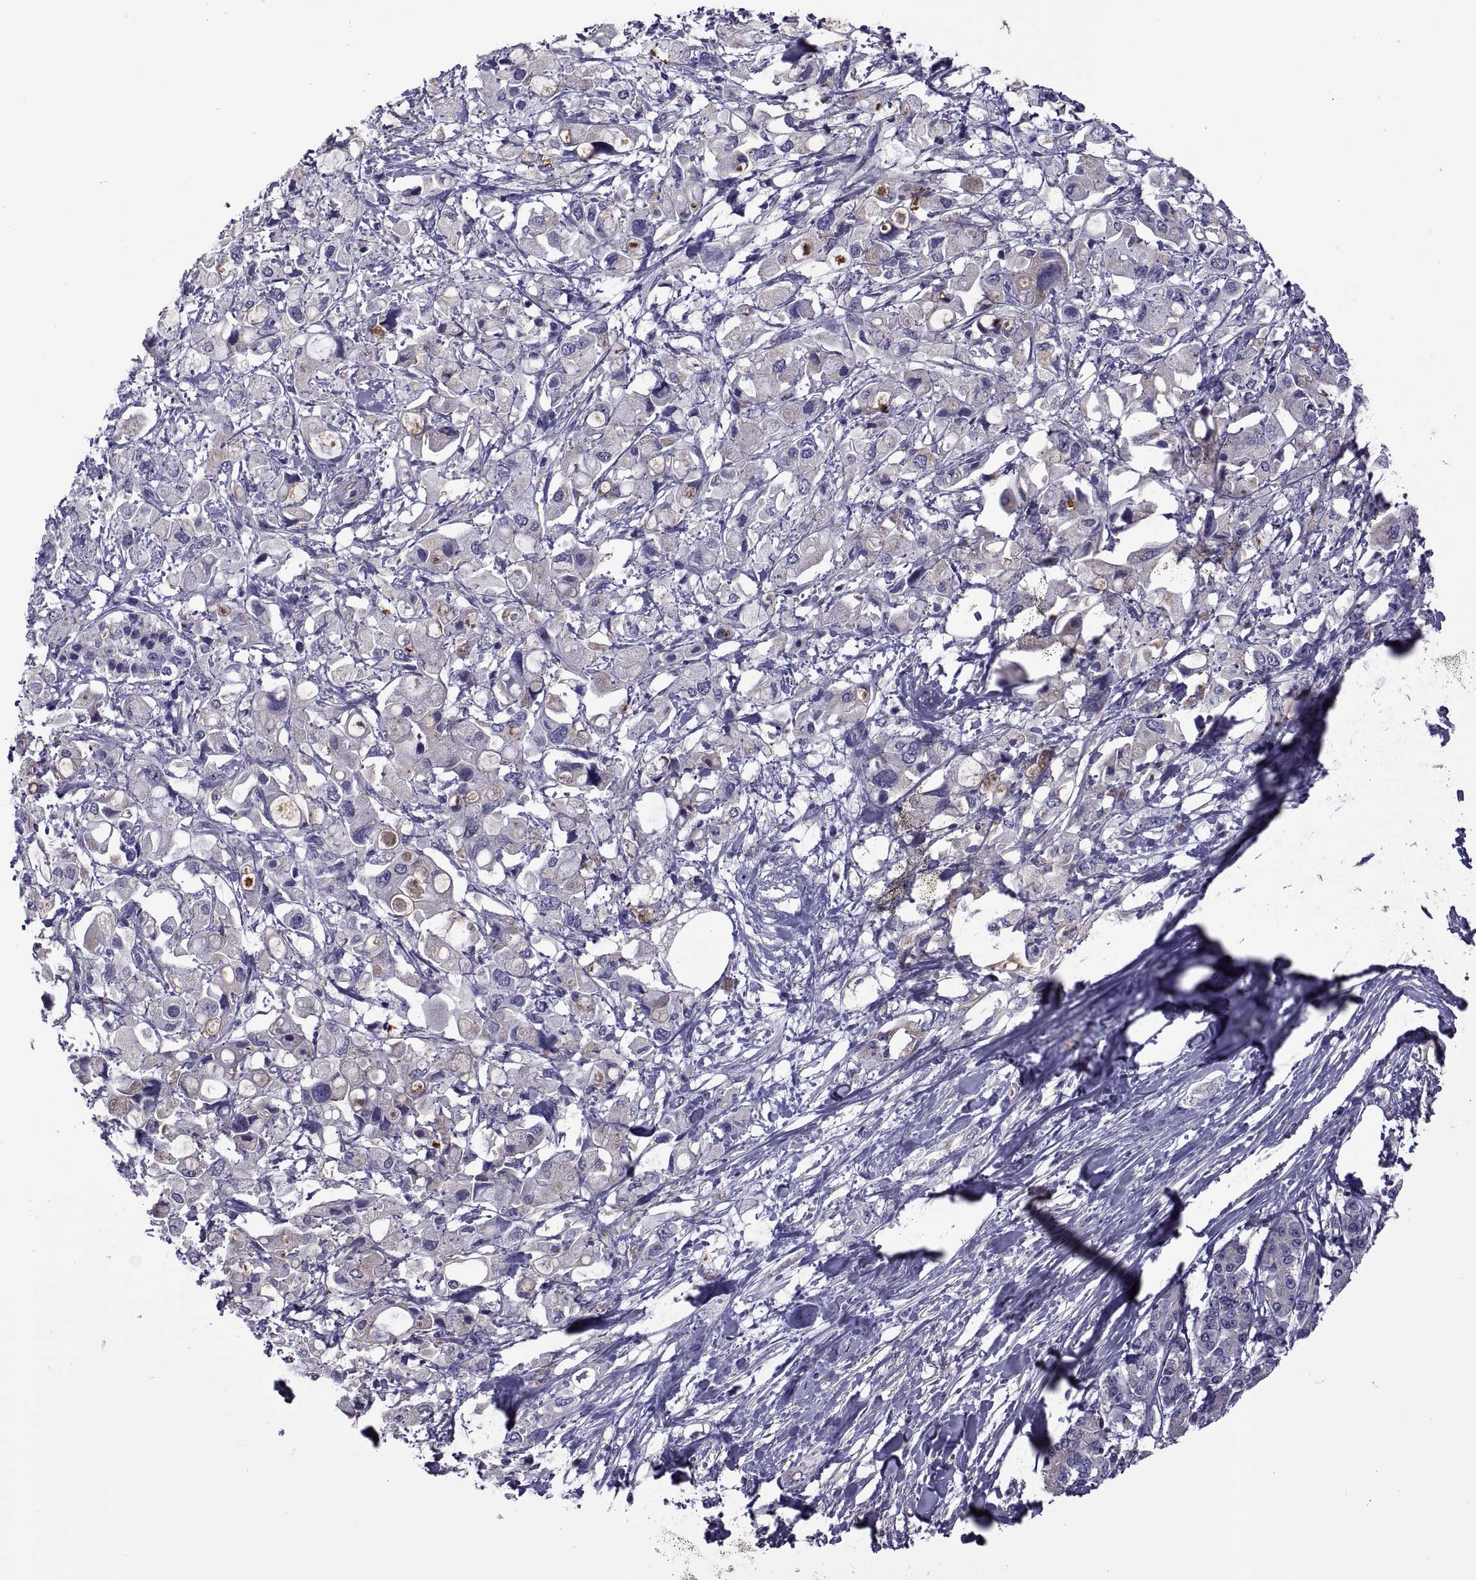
{"staining": {"intensity": "weak", "quantity": "<25%", "location": "cytoplasmic/membranous"}, "tissue": "pancreatic cancer", "cell_type": "Tumor cells", "image_type": "cancer", "snomed": [{"axis": "morphology", "description": "Adenocarcinoma, NOS"}, {"axis": "topography", "description": "Pancreas"}], "caption": "A micrograph of human pancreatic adenocarcinoma is negative for staining in tumor cells.", "gene": "TMC3", "patient": {"sex": "female", "age": 56}}